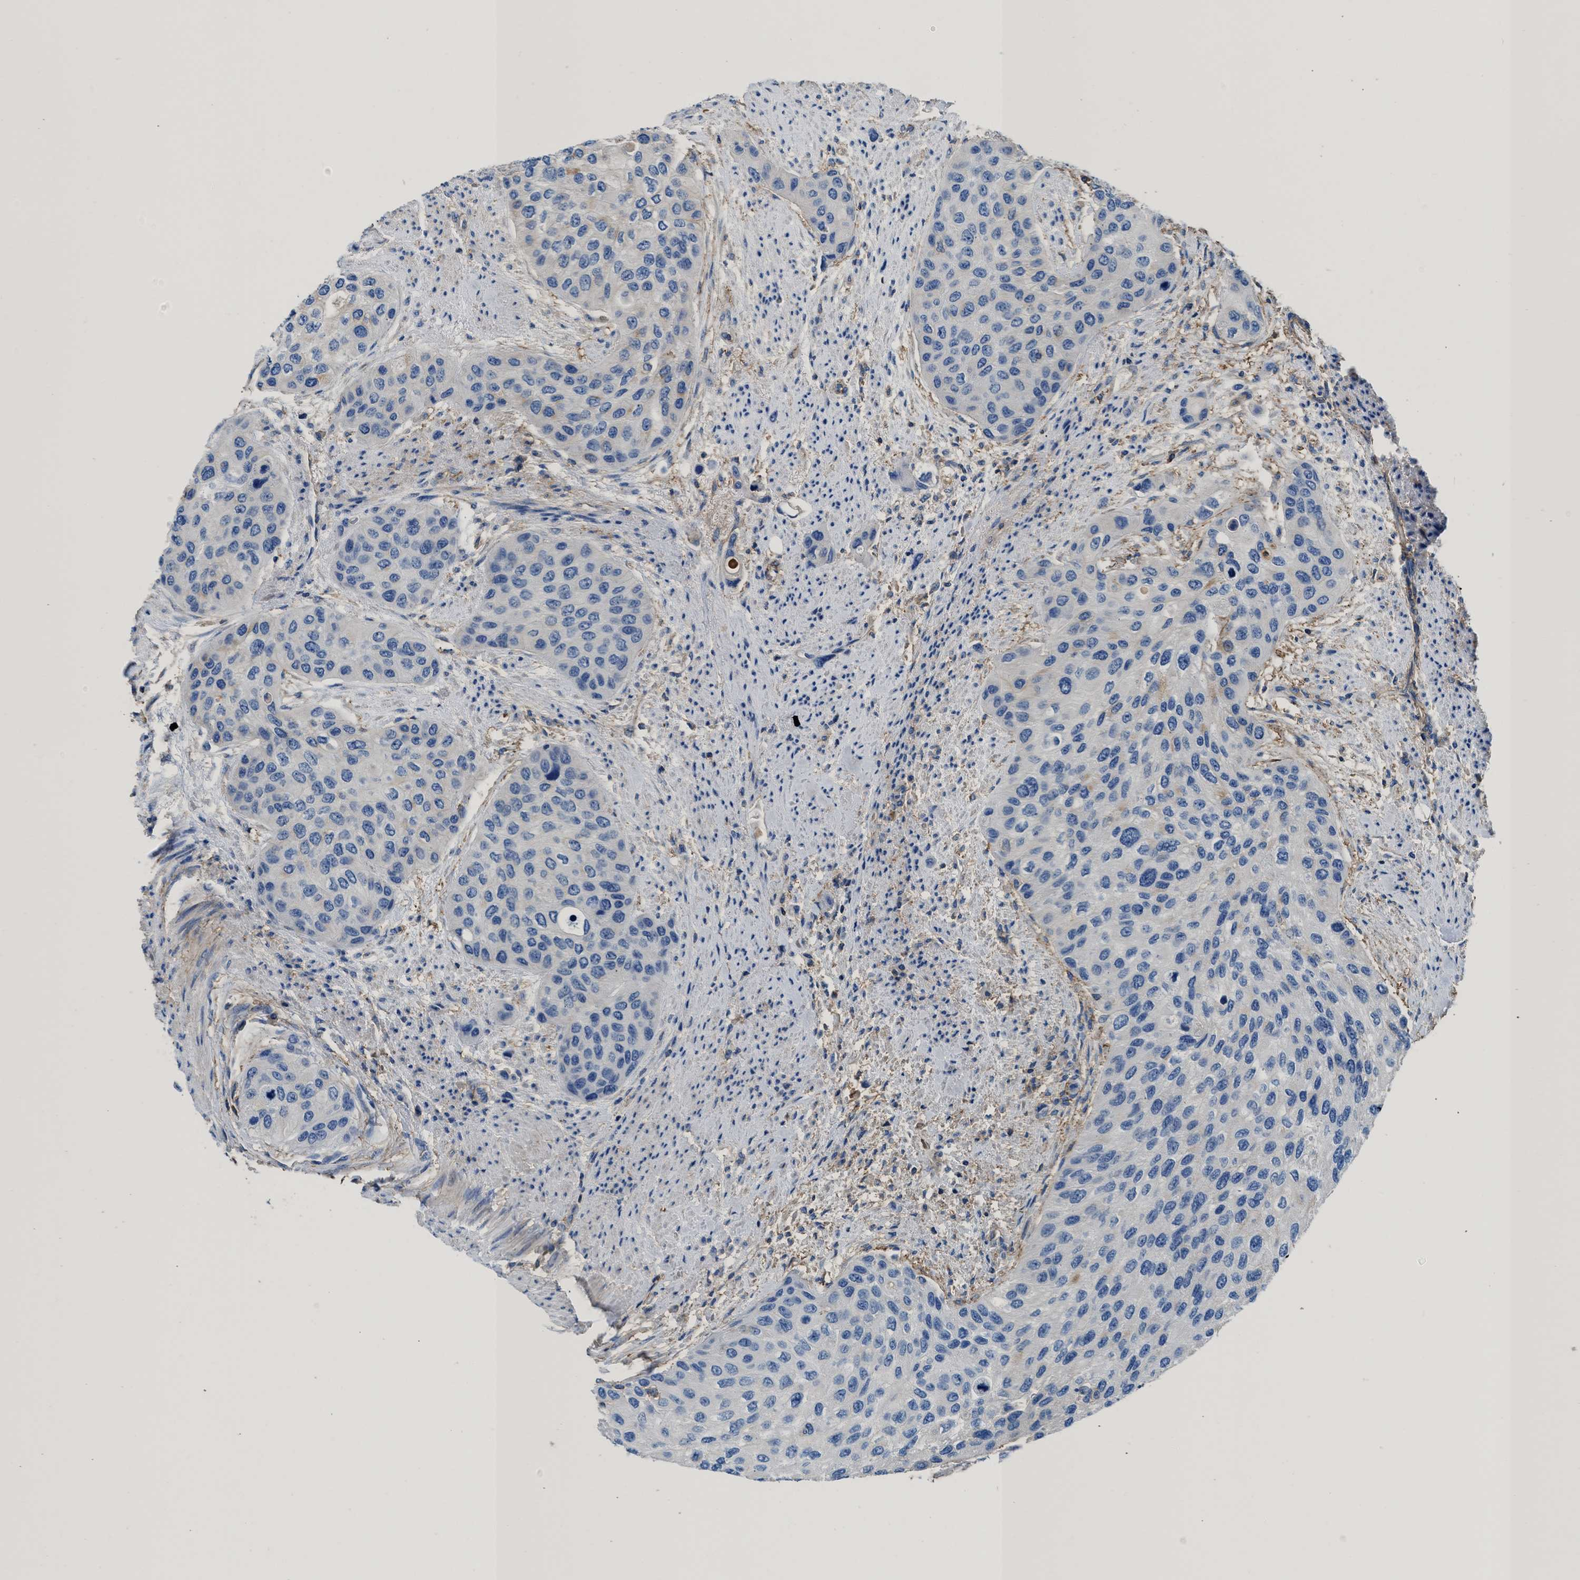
{"staining": {"intensity": "negative", "quantity": "none", "location": "none"}, "tissue": "urothelial cancer", "cell_type": "Tumor cells", "image_type": "cancer", "snomed": [{"axis": "morphology", "description": "Urothelial carcinoma, High grade"}, {"axis": "topography", "description": "Urinary bladder"}], "caption": "Immunohistochemistry histopathology image of urothelial cancer stained for a protein (brown), which displays no expression in tumor cells.", "gene": "KCNQ4", "patient": {"sex": "female", "age": 56}}